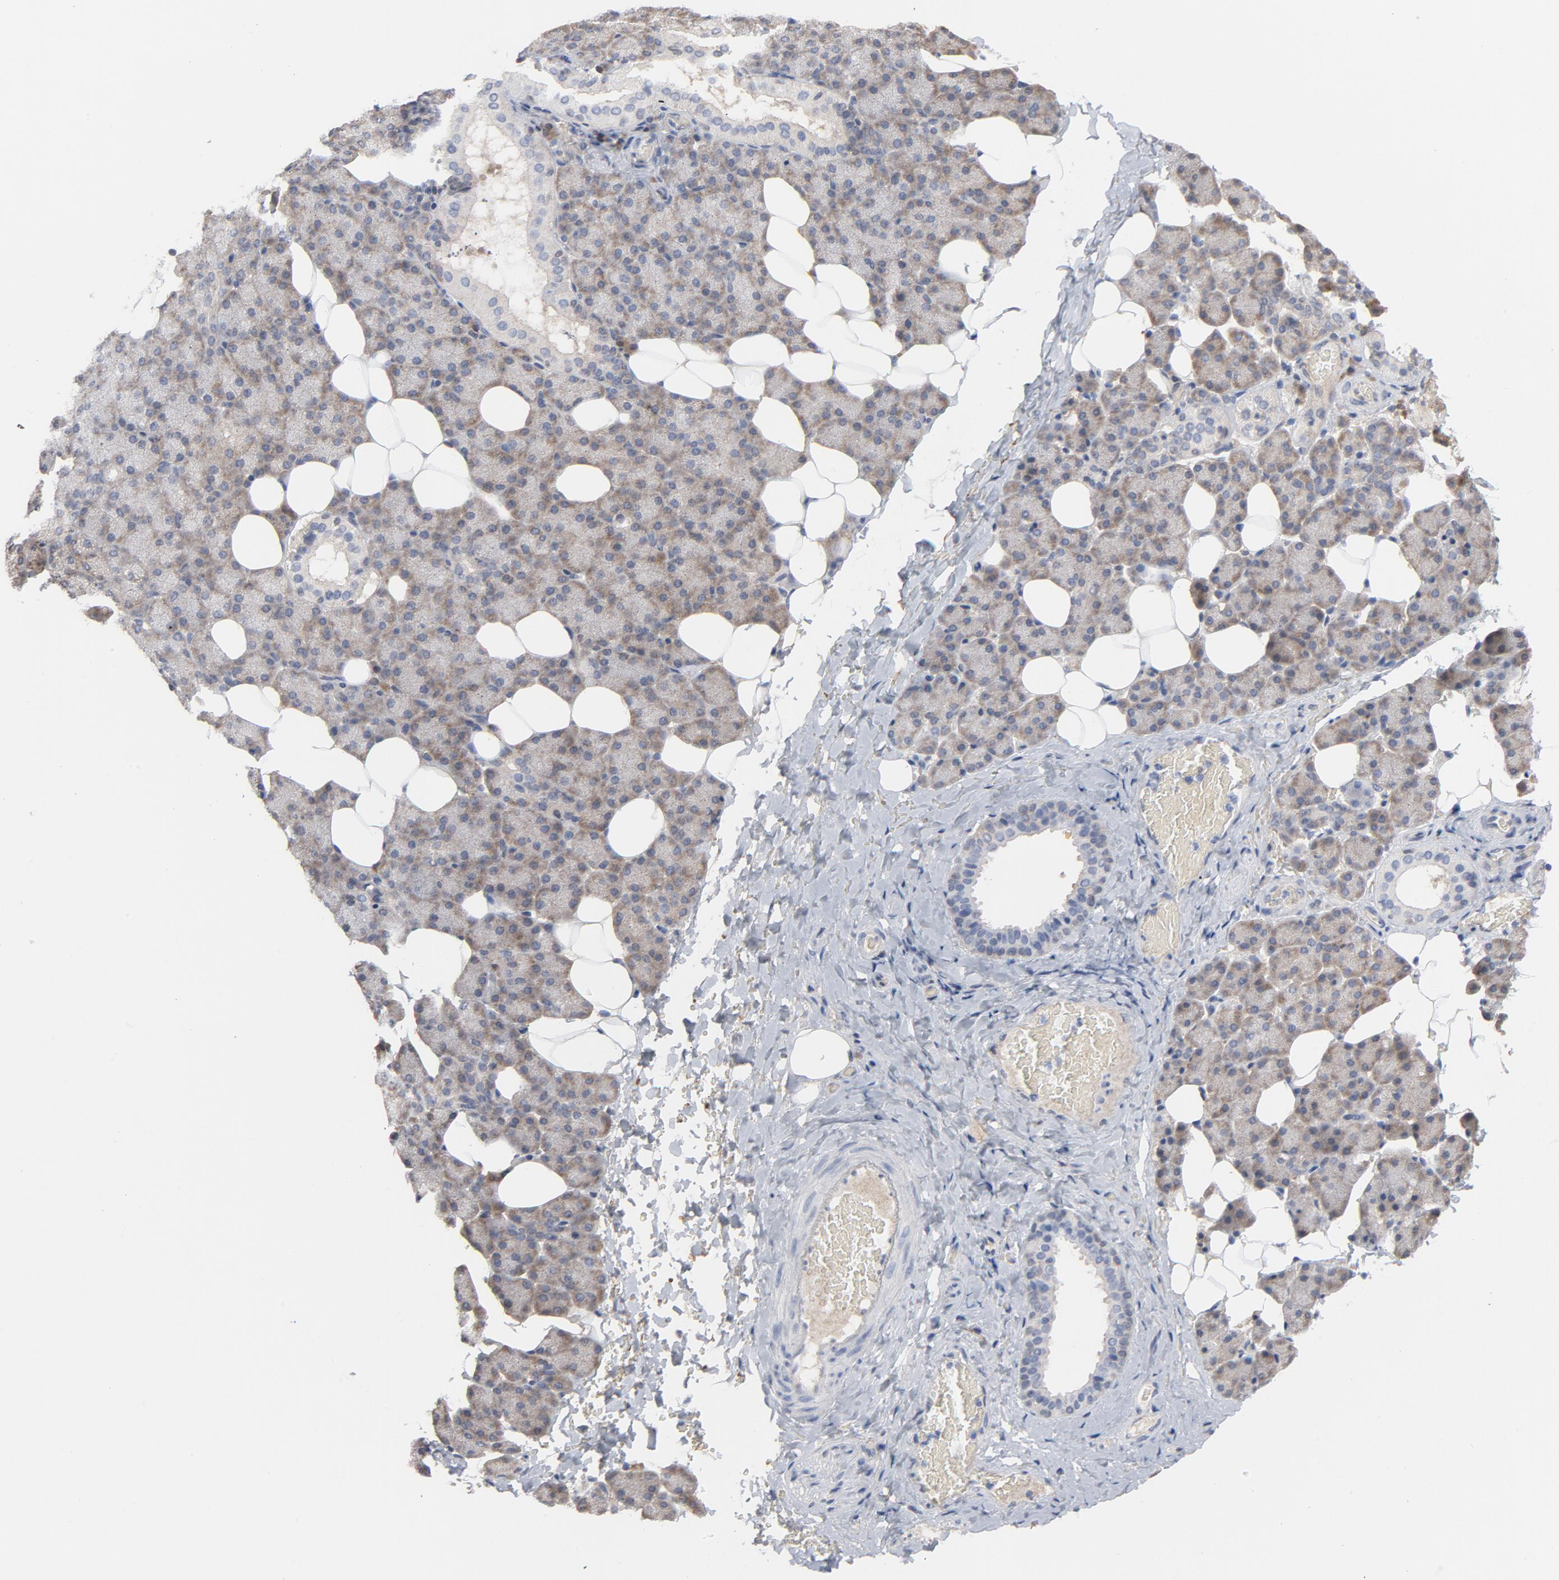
{"staining": {"intensity": "weak", "quantity": ">75%", "location": "cytoplasmic/membranous"}, "tissue": "salivary gland", "cell_type": "Glandular cells", "image_type": "normal", "snomed": [{"axis": "morphology", "description": "Normal tissue, NOS"}, {"axis": "topography", "description": "Lymph node"}, {"axis": "topography", "description": "Salivary gland"}], "caption": "Human salivary gland stained with a brown dye exhibits weak cytoplasmic/membranous positive staining in approximately >75% of glandular cells.", "gene": "PRDX1", "patient": {"sex": "male", "age": 8}}